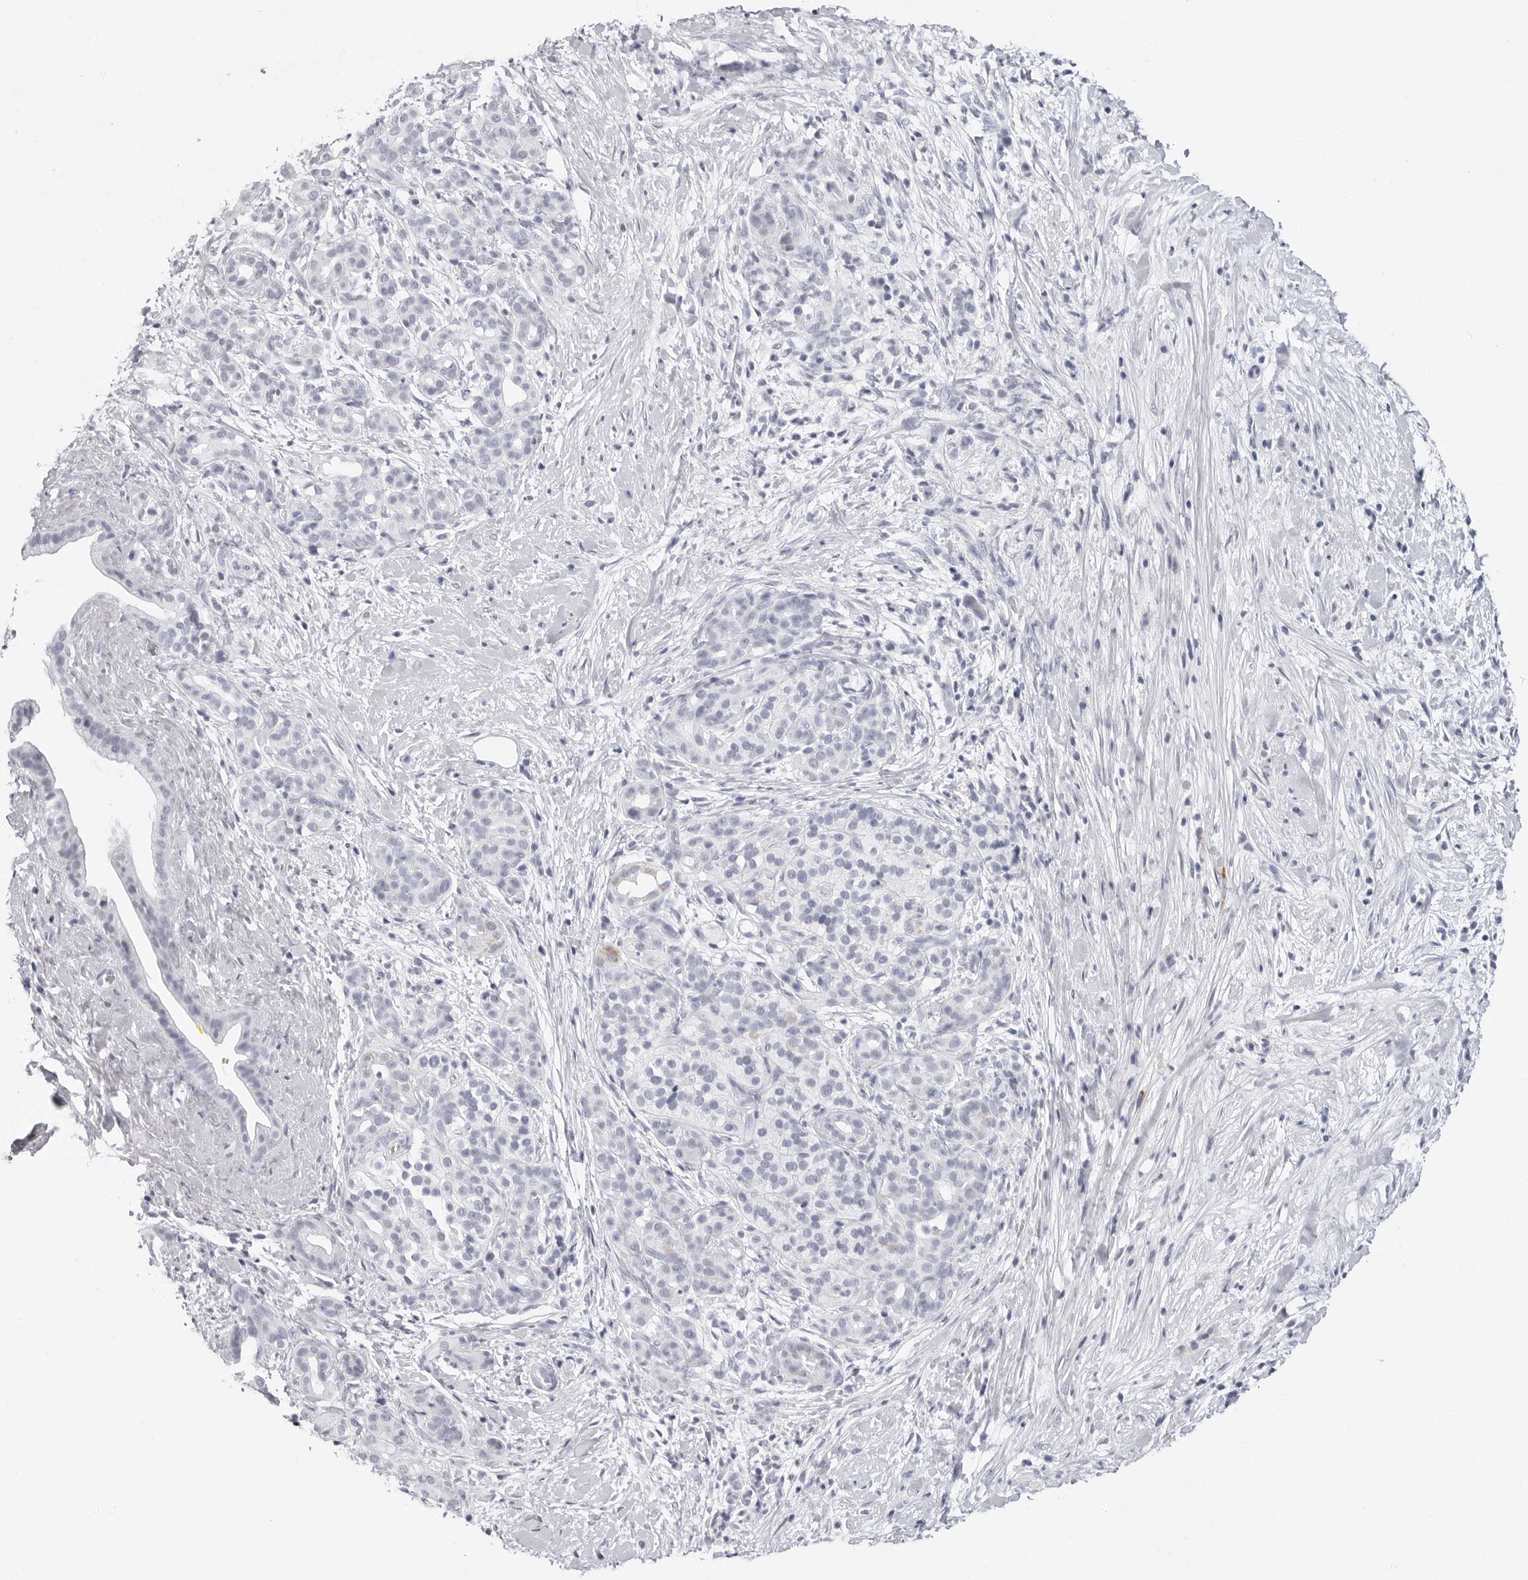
{"staining": {"intensity": "negative", "quantity": "none", "location": "none"}, "tissue": "pancreatic cancer", "cell_type": "Tumor cells", "image_type": "cancer", "snomed": [{"axis": "morphology", "description": "Adenocarcinoma, NOS"}, {"axis": "topography", "description": "Pancreas"}], "caption": "Histopathology image shows no protein positivity in tumor cells of adenocarcinoma (pancreatic) tissue. Nuclei are stained in blue.", "gene": "ERICH3", "patient": {"sex": "male", "age": 58}}